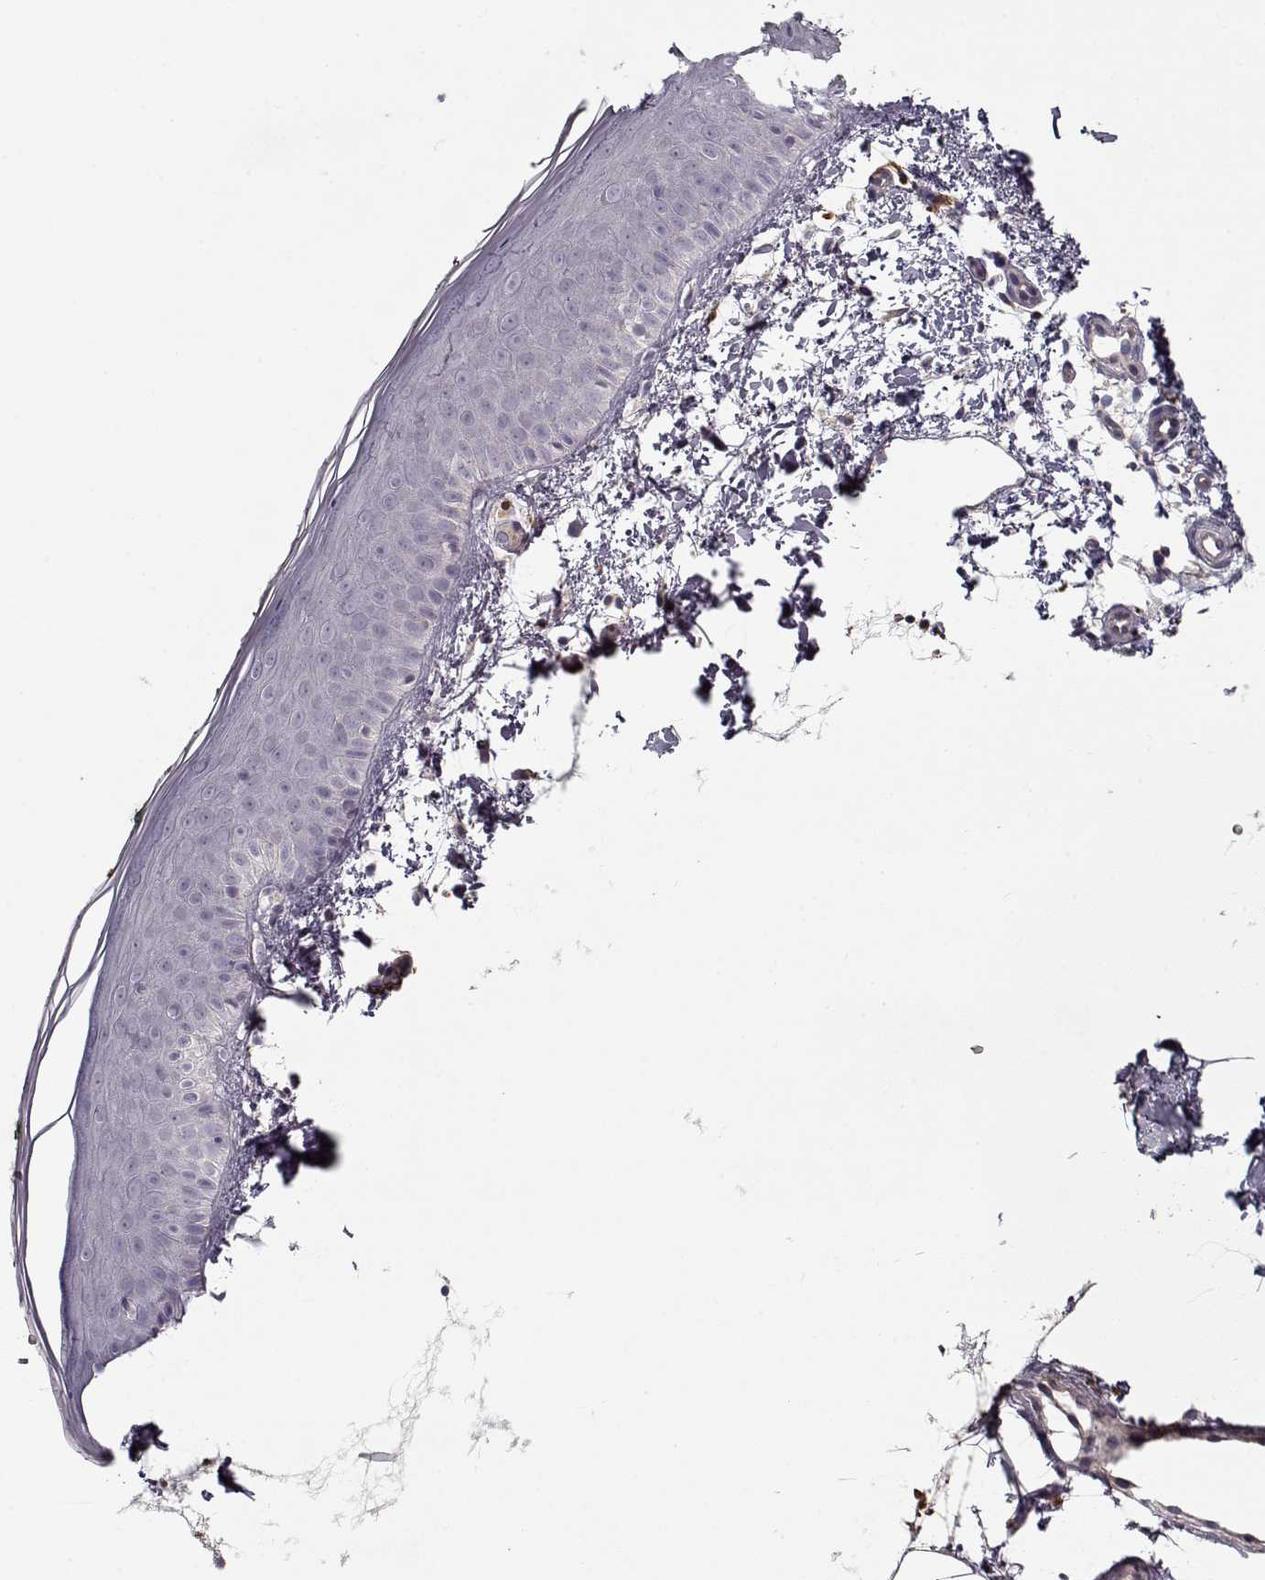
{"staining": {"intensity": "negative", "quantity": "none", "location": "none"}, "tissue": "skin", "cell_type": "Fibroblasts", "image_type": "normal", "snomed": [{"axis": "morphology", "description": "Normal tissue, NOS"}, {"axis": "topography", "description": "Skin"}], "caption": "A micrograph of human skin is negative for staining in fibroblasts. (Brightfield microscopy of DAB immunohistochemistry at high magnification).", "gene": "UNC13D", "patient": {"sex": "female", "age": 62}}